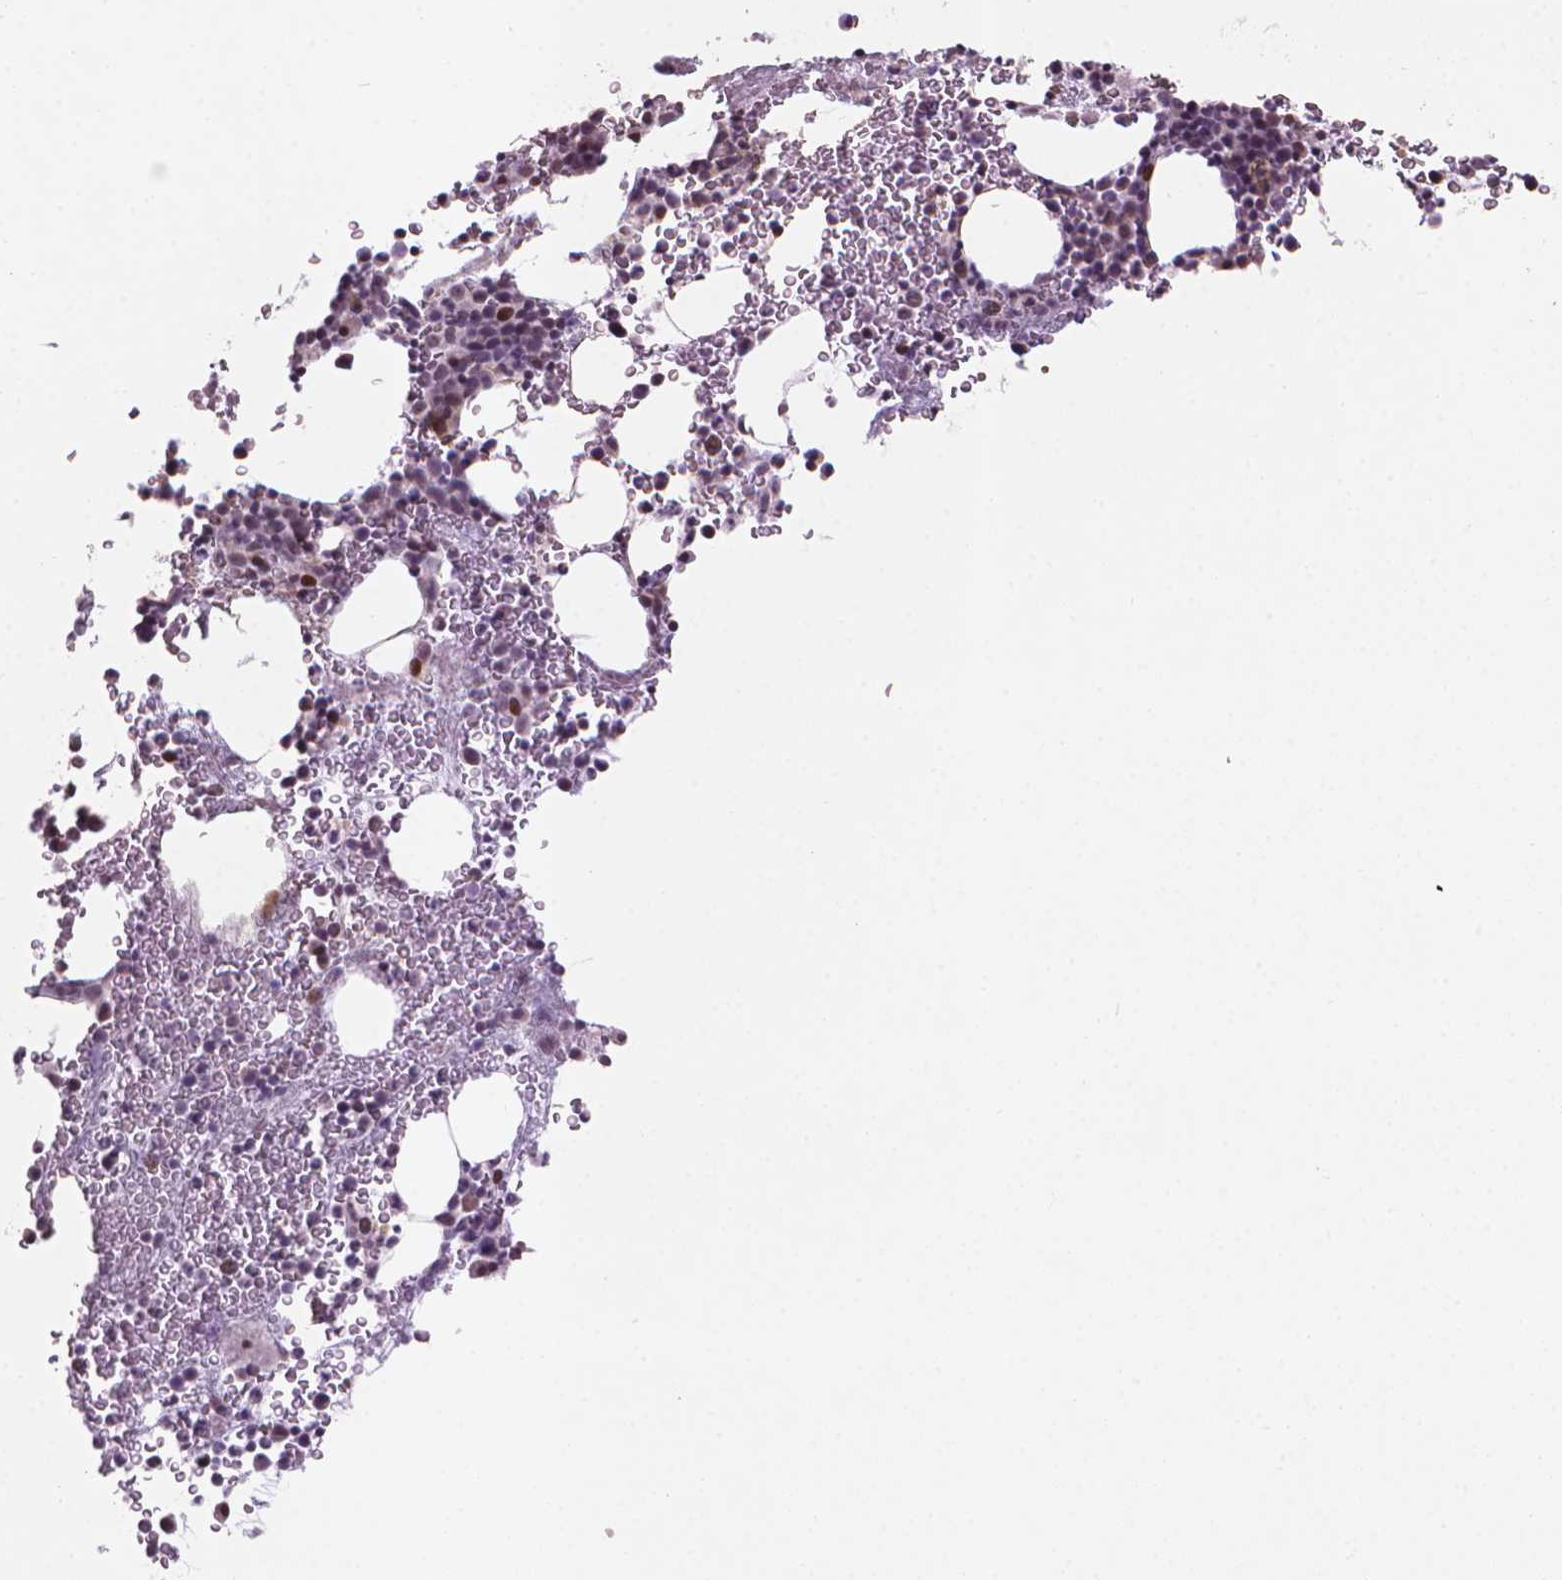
{"staining": {"intensity": "moderate", "quantity": "<25%", "location": "nuclear"}, "tissue": "bone marrow", "cell_type": "Hematopoietic cells", "image_type": "normal", "snomed": [{"axis": "morphology", "description": "Normal tissue, NOS"}, {"axis": "topography", "description": "Bone marrow"}], "caption": "The immunohistochemical stain labels moderate nuclear expression in hematopoietic cells of benign bone marrow. The staining is performed using DAB (3,3'-diaminobenzidine) brown chromogen to label protein expression. The nuclei are counter-stained blue using hematoxylin.", "gene": "HES7", "patient": {"sex": "female", "age": 56}}